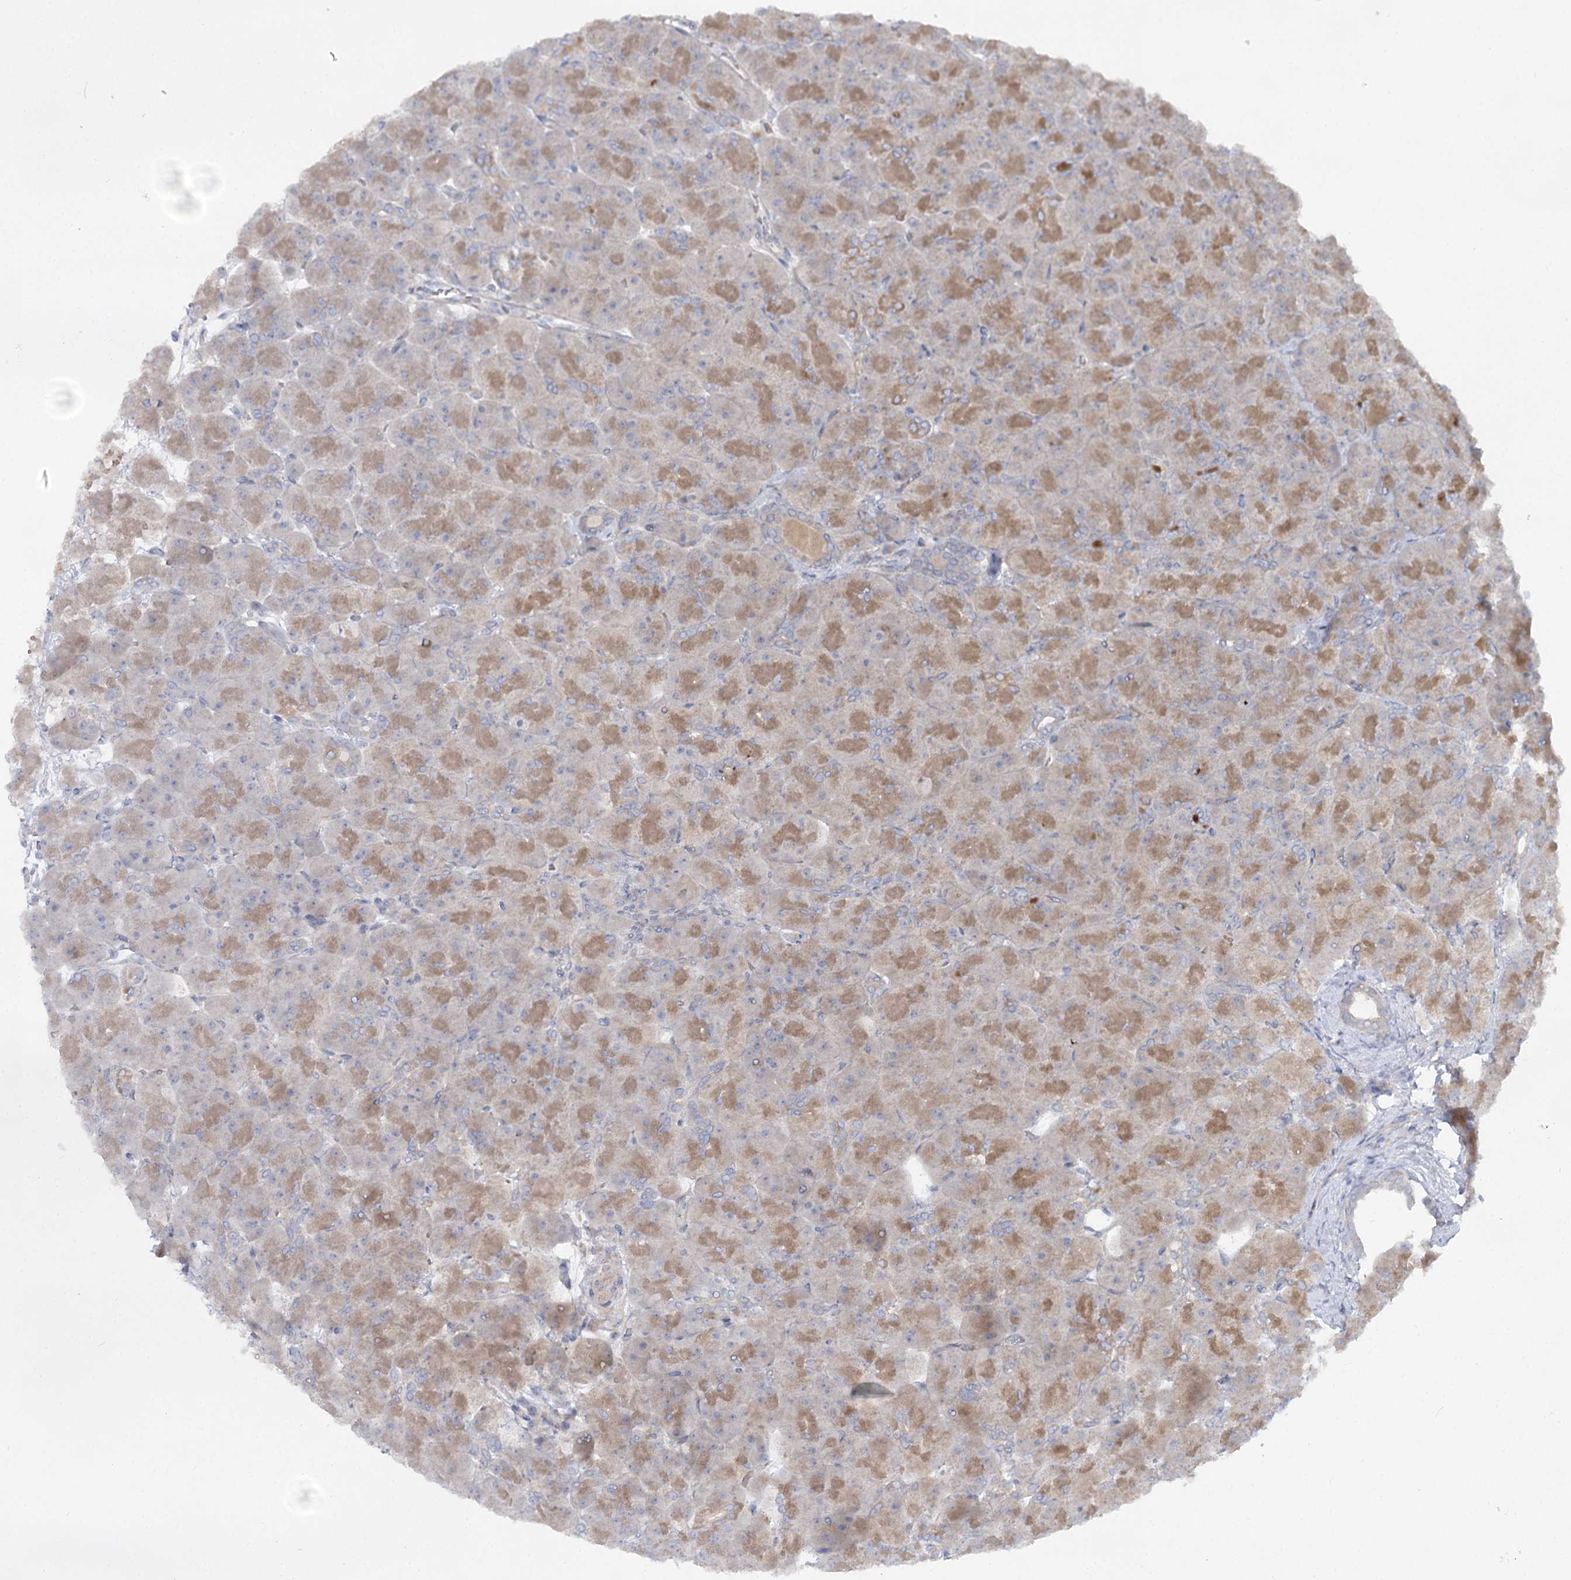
{"staining": {"intensity": "moderate", "quantity": "25%-75%", "location": "cytoplasmic/membranous"}, "tissue": "pancreas", "cell_type": "Exocrine glandular cells", "image_type": "normal", "snomed": [{"axis": "morphology", "description": "Normal tissue, NOS"}, {"axis": "topography", "description": "Pancreas"}], "caption": "IHC of benign human pancreas displays medium levels of moderate cytoplasmic/membranous staining in about 25%-75% of exocrine glandular cells. The protein is shown in brown color, while the nuclei are stained blue.", "gene": "KIAA0825", "patient": {"sex": "male", "age": 66}}